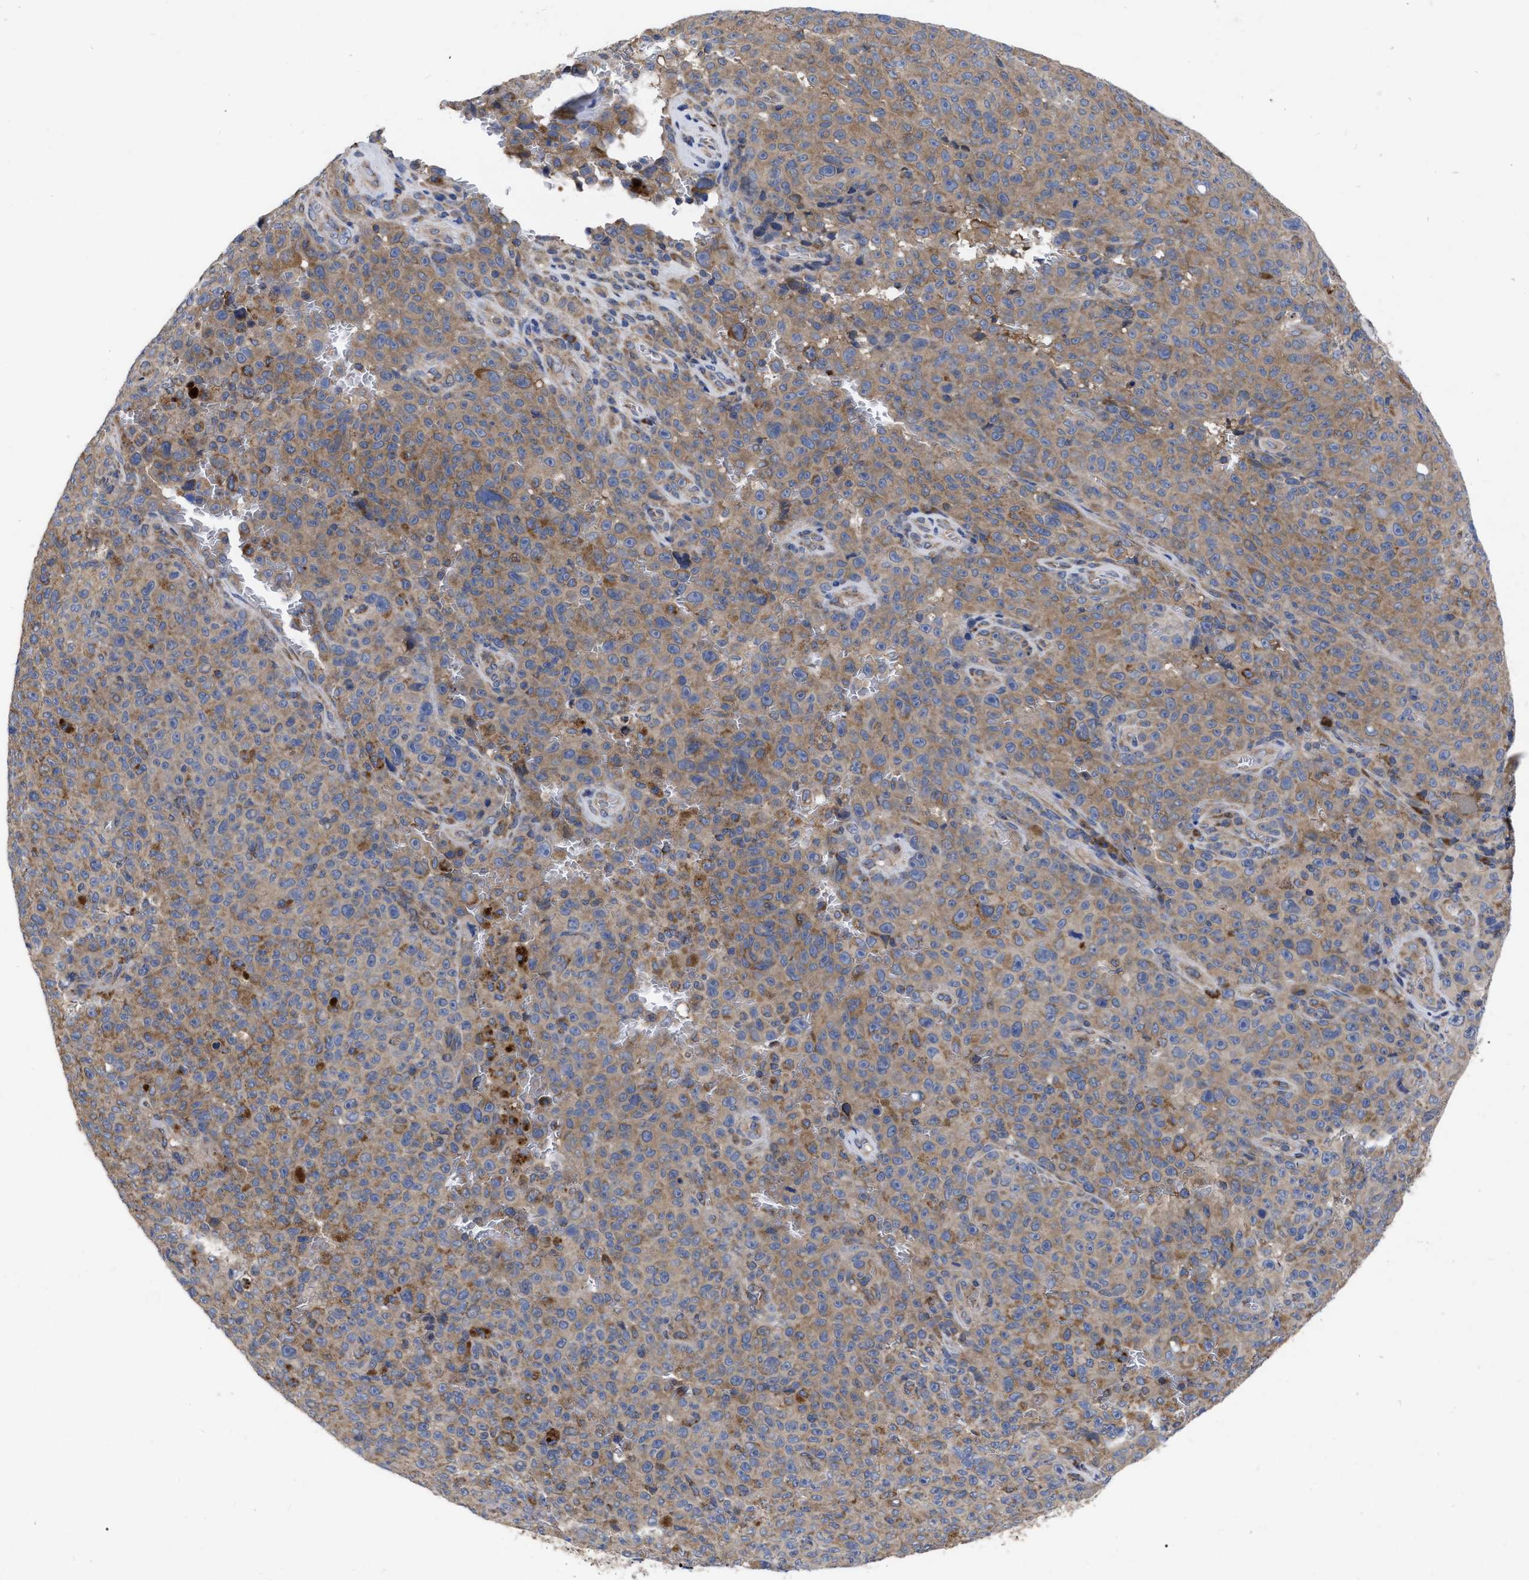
{"staining": {"intensity": "moderate", "quantity": ">75%", "location": "cytoplasmic/membranous"}, "tissue": "melanoma", "cell_type": "Tumor cells", "image_type": "cancer", "snomed": [{"axis": "morphology", "description": "Malignant melanoma, NOS"}, {"axis": "topography", "description": "Skin"}], "caption": "The histopathology image exhibits staining of malignant melanoma, revealing moderate cytoplasmic/membranous protein positivity (brown color) within tumor cells. (DAB = brown stain, brightfield microscopy at high magnification).", "gene": "CDKN2C", "patient": {"sex": "female", "age": 82}}